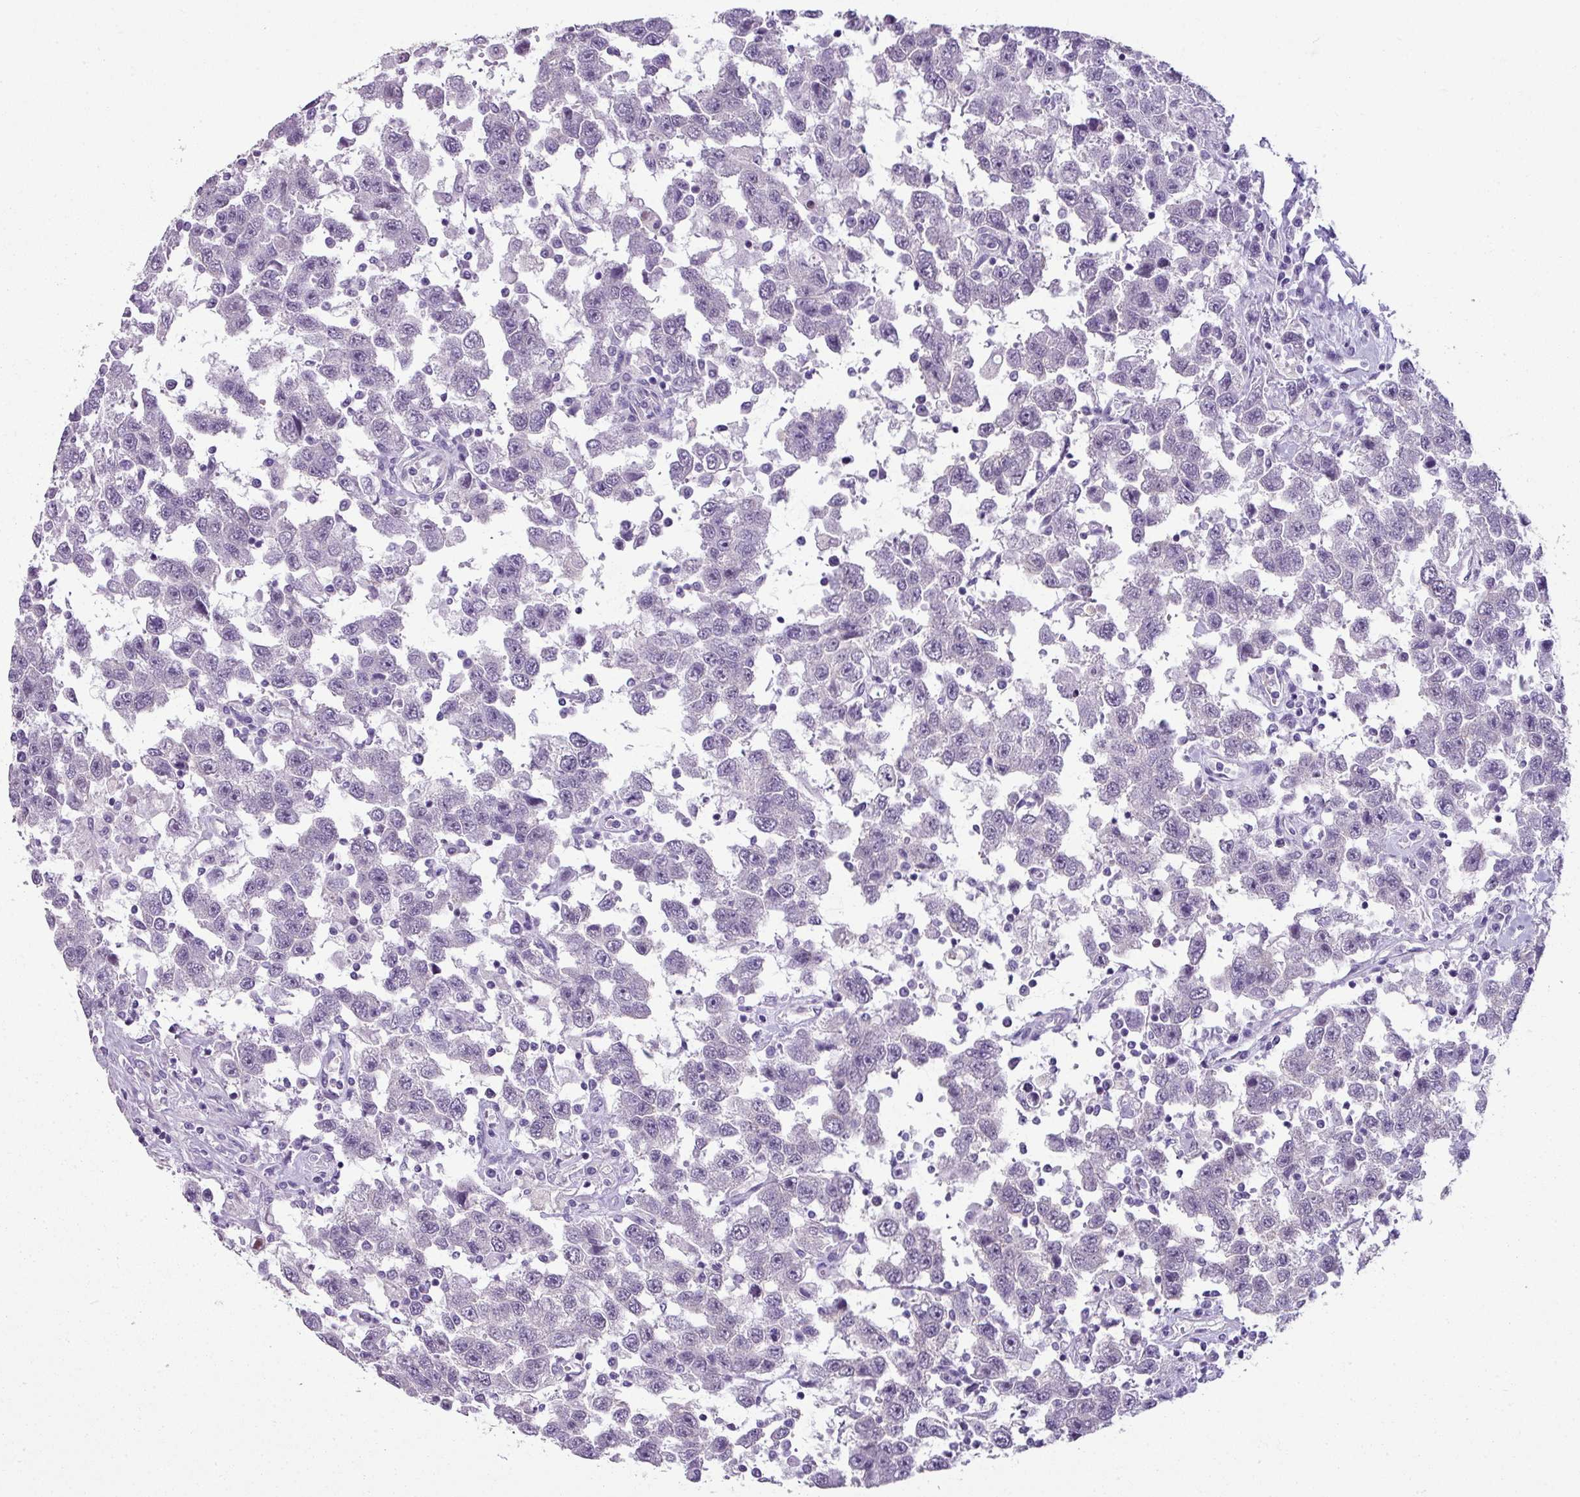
{"staining": {"intensity": "negative", "quantity": "none", "location": "none"}, "tissue": "testis cancer", "cell_type": "Tumor cells", "image_type": "cancer", "snomed": [{"axis": "morphology", "description": "Seminoma, NOS"}, {"axis": "topography", "description": "Testis"}], "caption": "Immunohistochemistry image of neoplastic tissue: testis seminoma stained with DAB (3,3'-diaminobenzidine) displays no significant protein staining in tumor cells.", "gene": "TTLL12", "patient": {"sex": "male", "age": 41}}